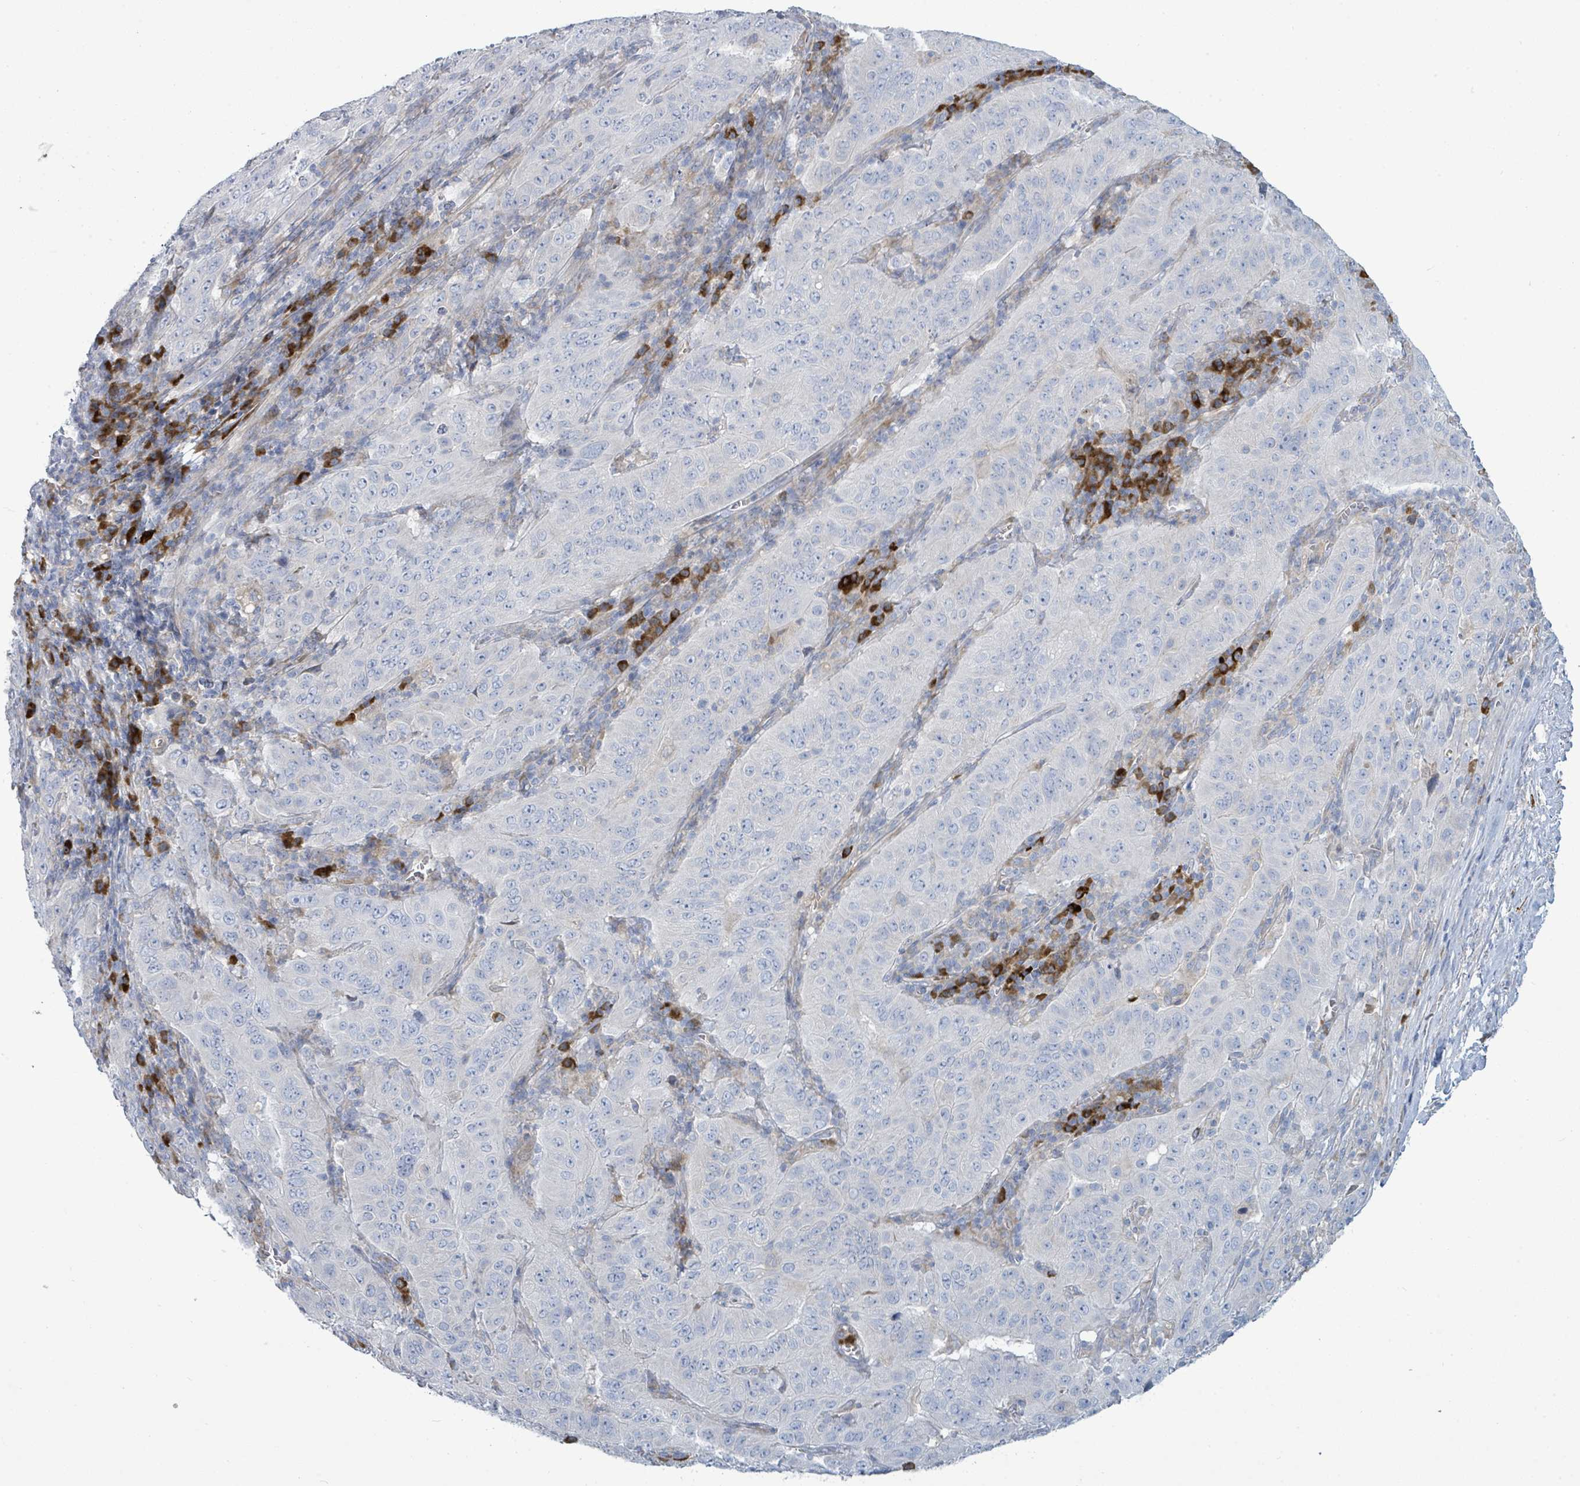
{"staining": {"intensity": "negative", "quantity": "none", "location": "none"}, "tissue": "pancreatic cancer", "cell_type": "Tumor cells", "image_type": "cancer", "snomed": [{"axis": "morphology", "description": "Adenocarcinoma, NOS"}, {"axis": "topography", "description": "Pancreas"}], "caption": "Protein analysis of adenocarcinoma (pancreatic) displays no significant staining in tumor cells.", "gene": "SIRPB1", "patient": {"sex": "male", "age": 63}}